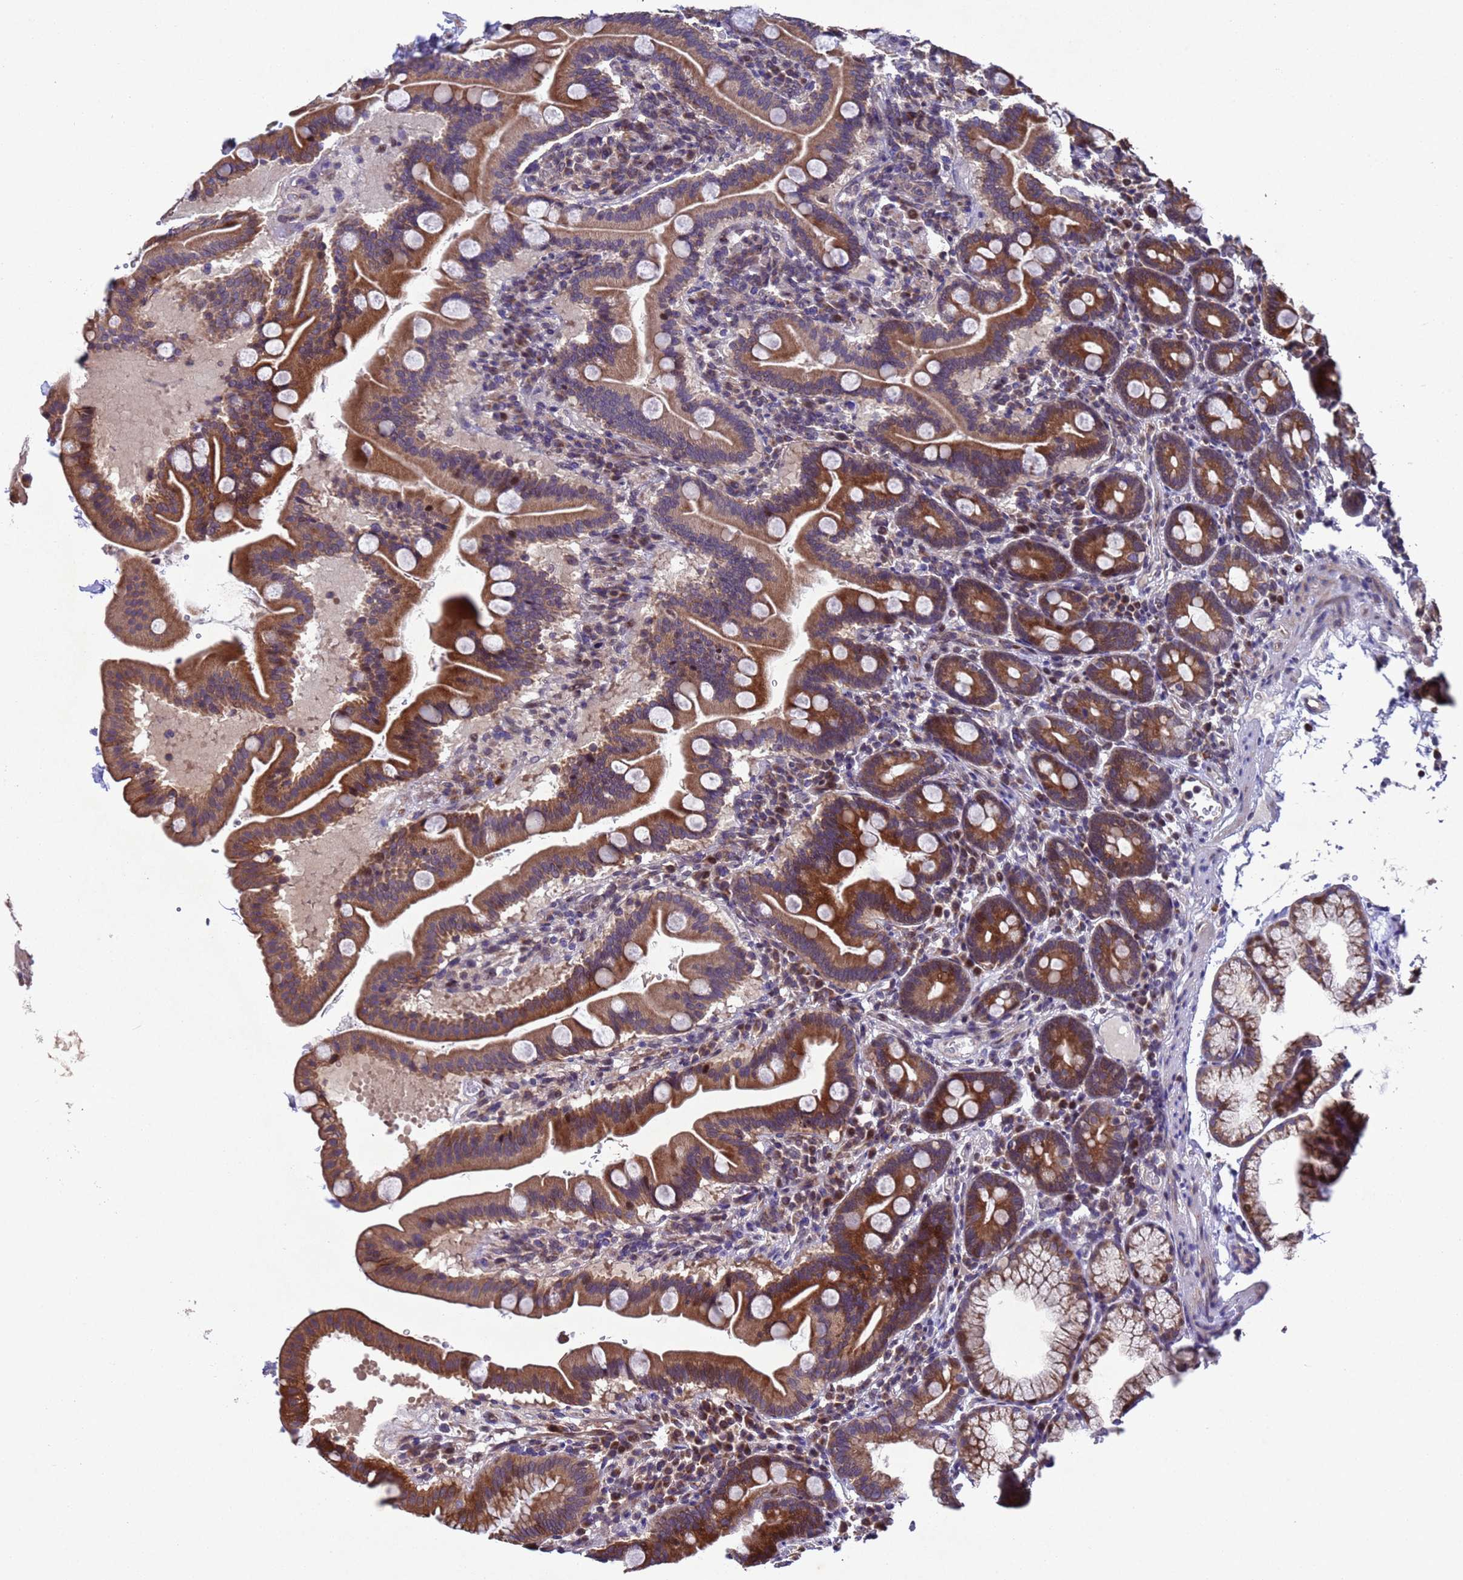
{"staining": {"intensity": "strong", "quantity": ">75%", "location": "cytoplasmic/membranous"}, "tissue": "duodenum", "cell_type": "Glandular cells", "image_type": "normal", "snomed": [{"axis": "morphology", "description": "Normal tissue, NOS"}, {"axis": "topography", "description": "Duodenum"}], "caption": "Normal duodenum shows strong cytoplasmic/membranous staining in about >75% of glandular cells, visualized by immunohistochemistry. (Brightfield microscopy of DAB IHC at high magnification).", "gene": "TBK1", "patient": {"sex": "male", "age": 54}}